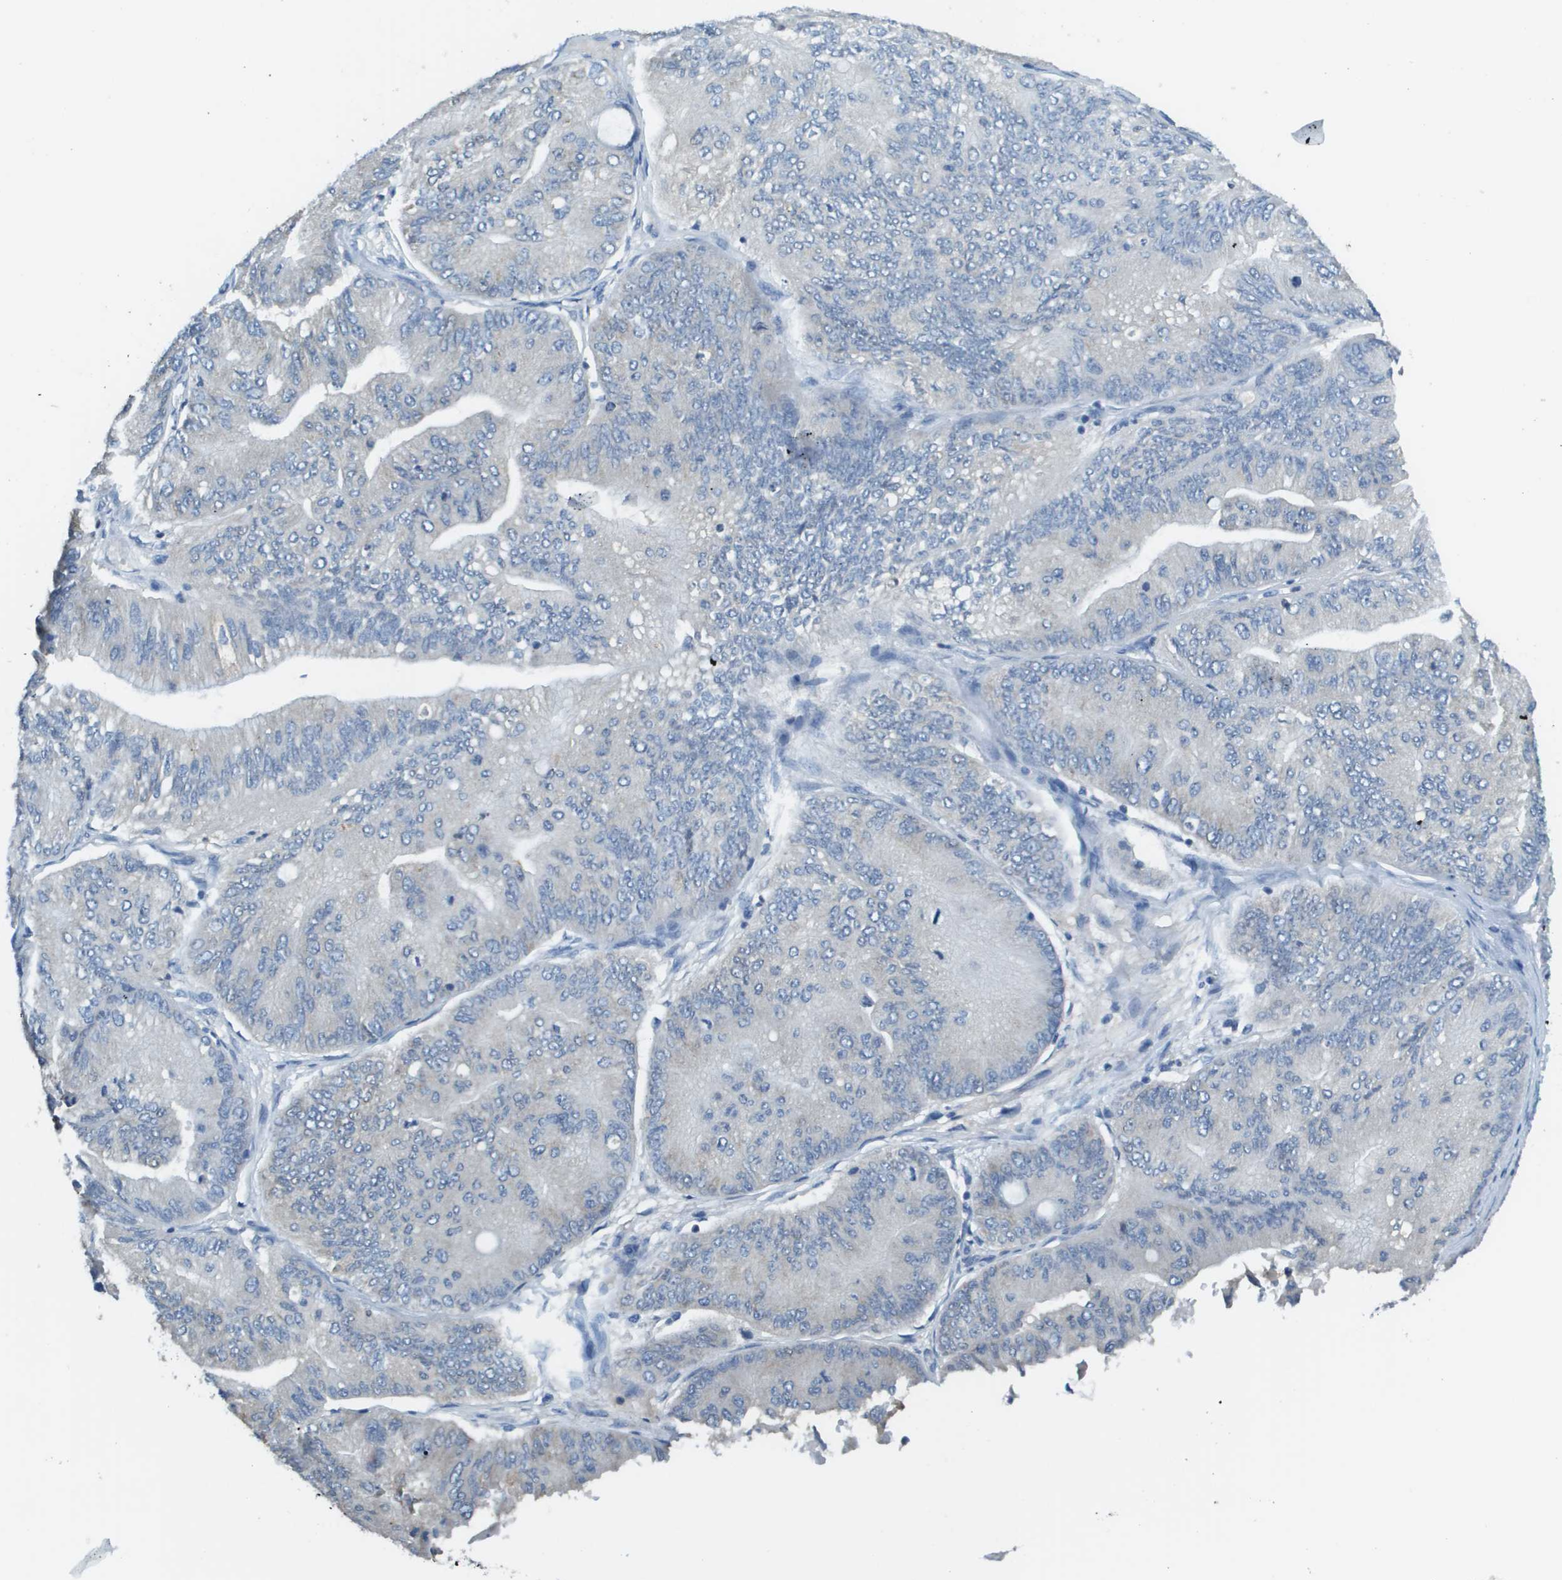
{"staining": {"intensity": "negative", "quantity": "none", "location": "none"}, "tissue": "ovarian cancer", "cell_type": "Tumor cells", "image_type": "cancer", "snomed": [{"axis": "morphology", "description": "Cystadenocarcinoma, mucinous, NOS"}, {"axis": "topography", "description": "Ovary"}], "caption": "High power microscopy image of an immunohistochemistry micrograph of mucinous cystadenocarcinoma (ovarian), revealing no significant positivity in tumor cells. (DAB immunohistochemistry, high magnification).", "gene": "PTGDR2", "patient": {"sex": "female", "age": 61}}